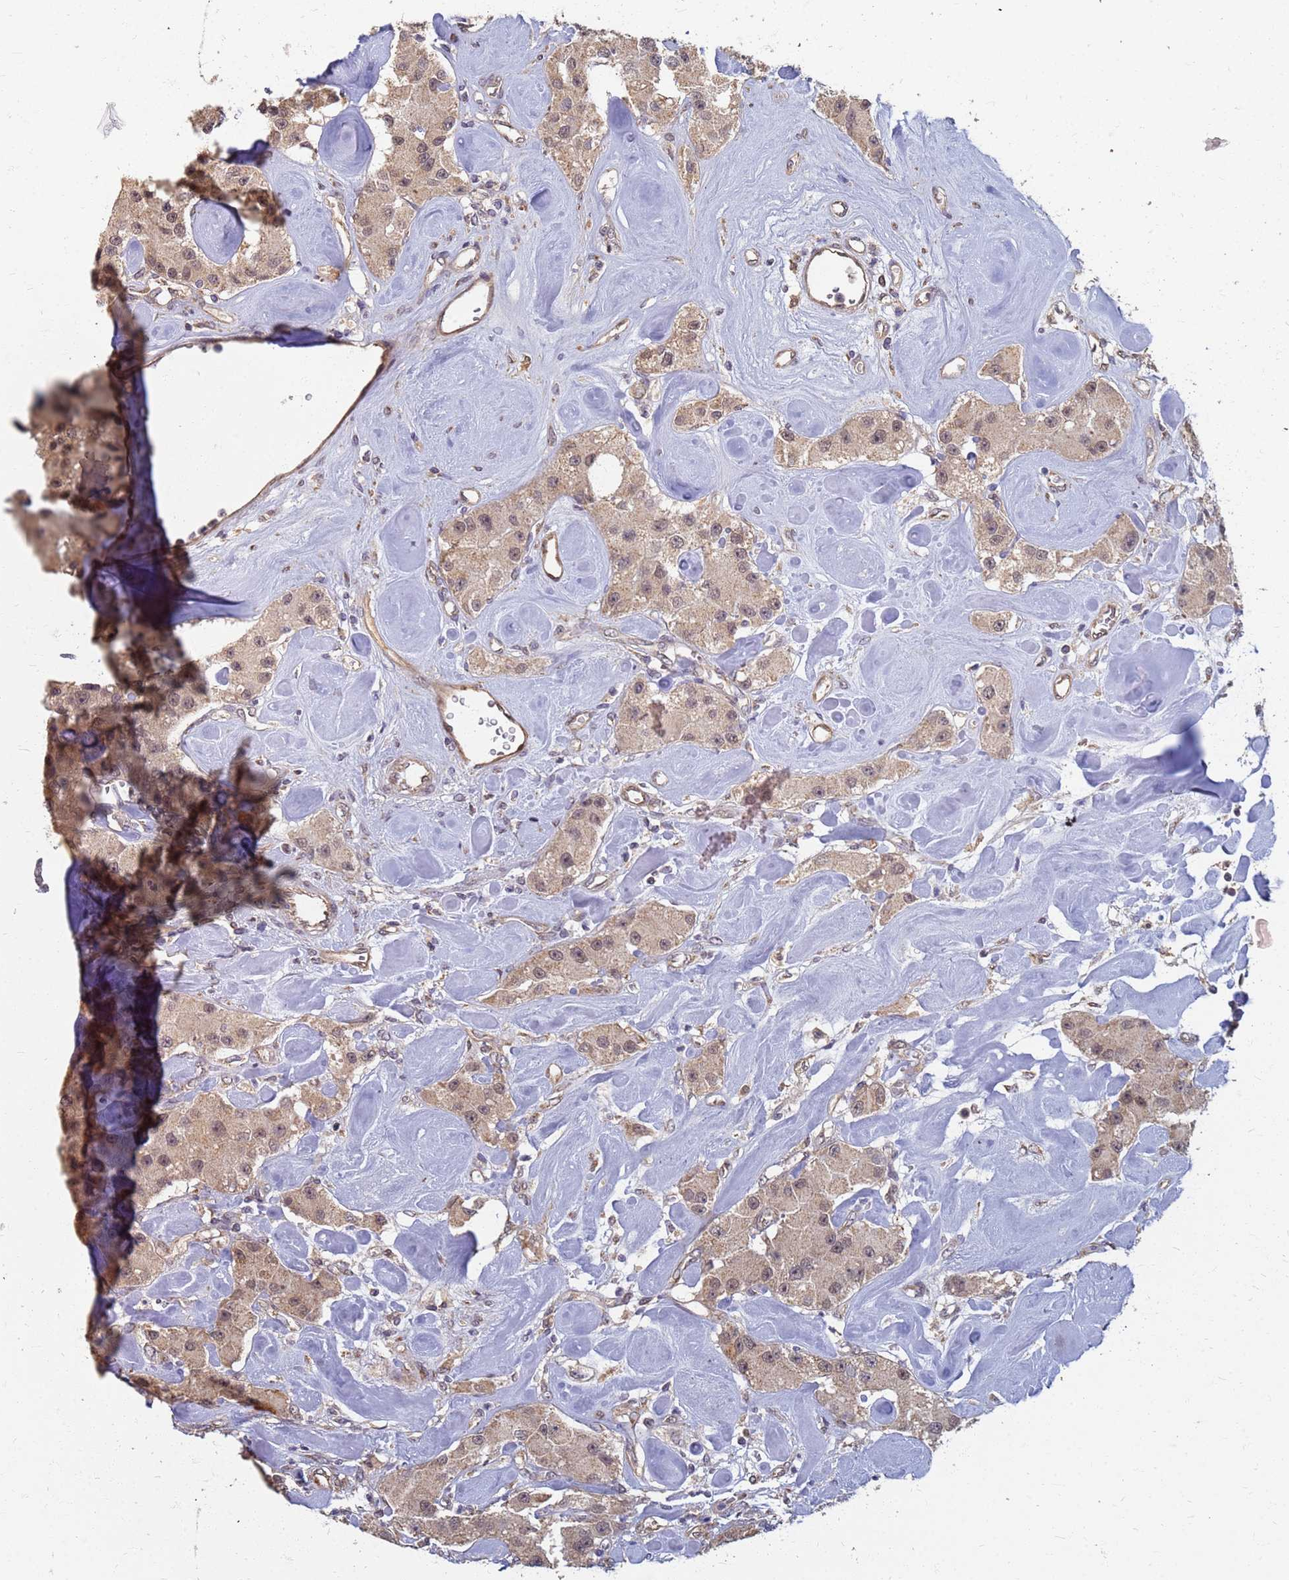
{"staining": {"intensity": "weak", "quantity": ">75%", "location": "cytoplasmic/membranous,nuclear"}, "tissue": "carcinoid", "cell_type": "Tumor cells", "image_type": "cancer", "snomed": [{"axis": "morphology", "description": "Carcinoid, malignant, NOS"}, {"axis": "topography", "description": "Pancreas"}], "caption": "A micrograph showing weak cytoplasmic/membranous and nuclear positivity in approximately >75% of tumor cells in malignant carcinoid, as visualized by brown immunohistochemical staining.", "gene": "ITGB4", "patient": {"sex": "male", "age": 41}}